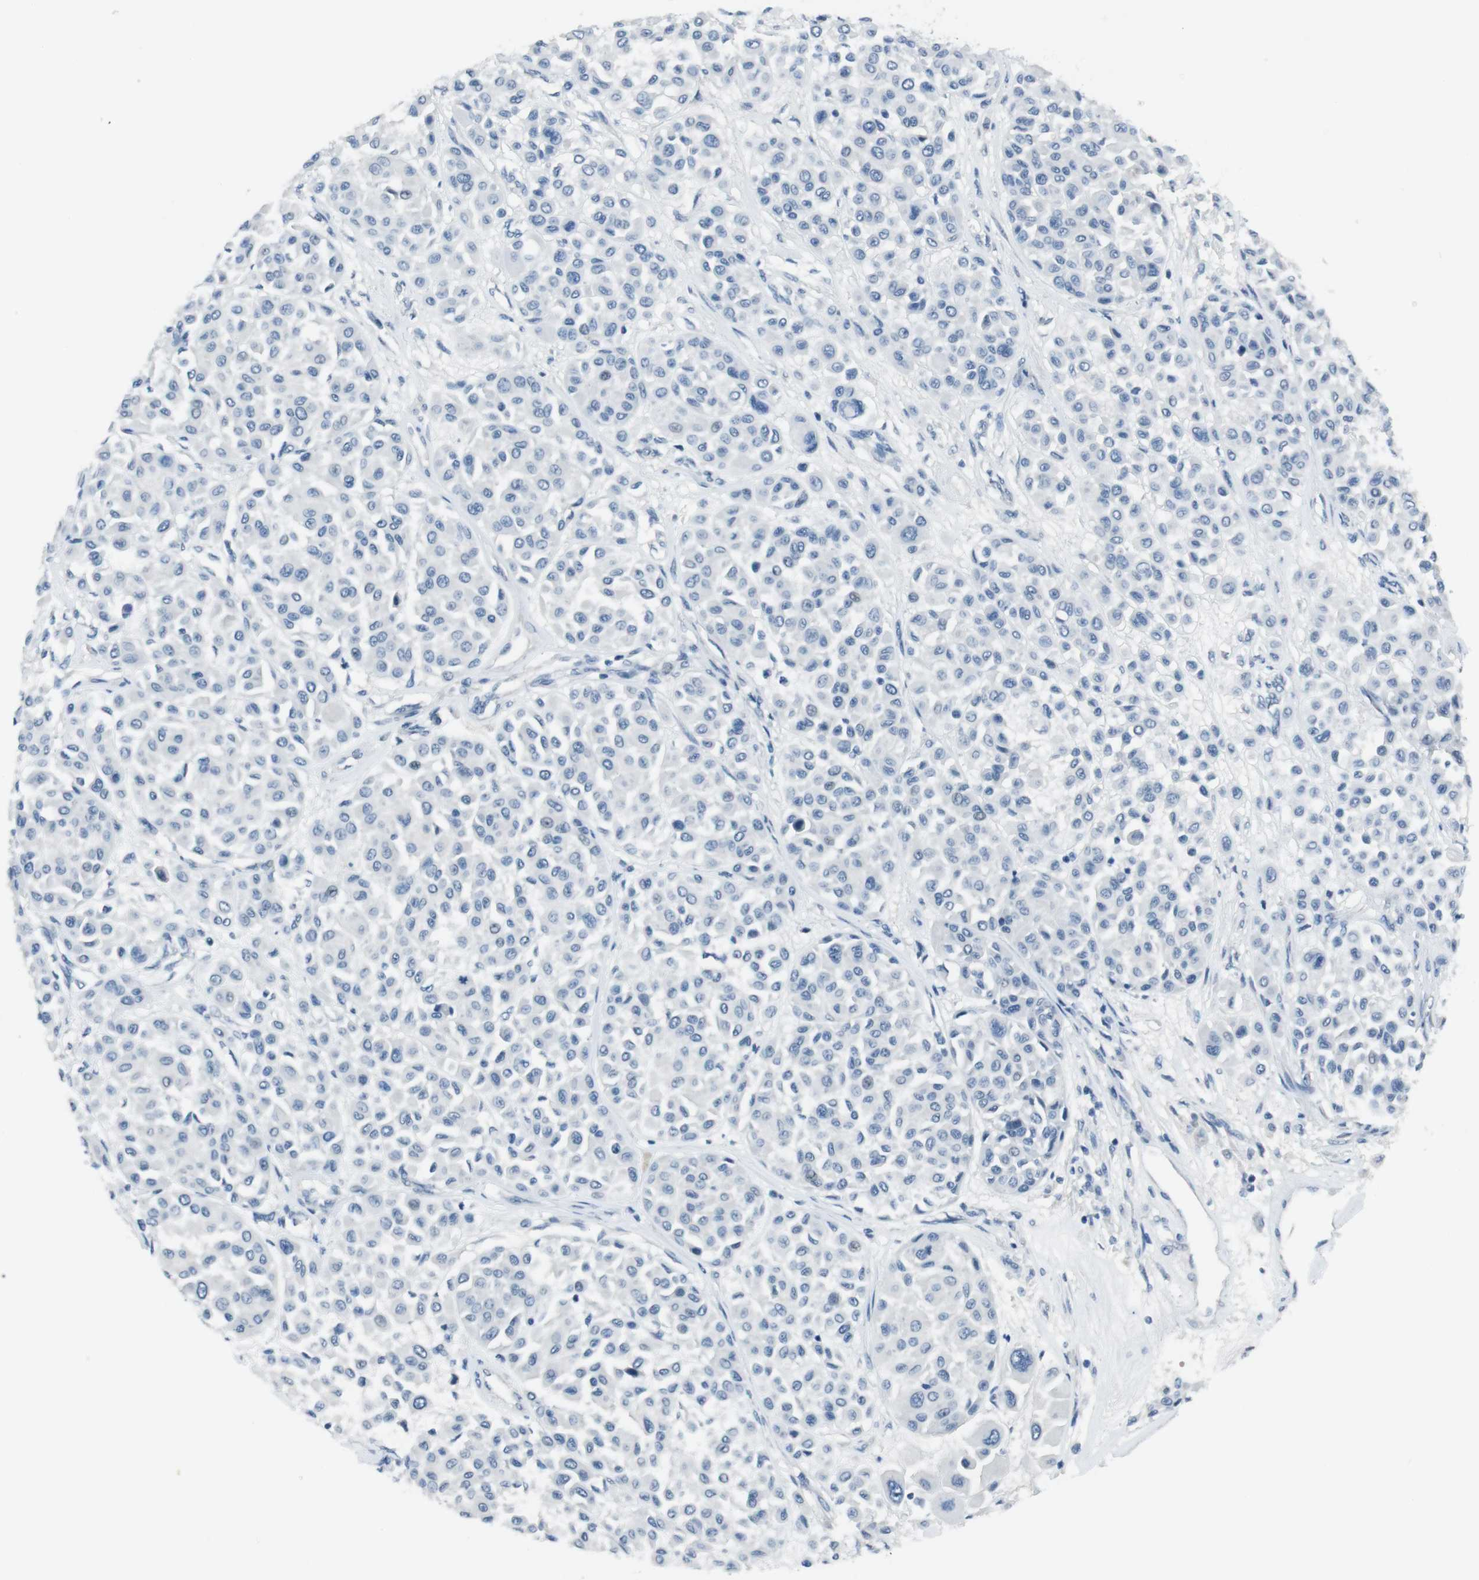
{"staining": {"intensity": "negative", "quantity": "none", "location": "none"}, "tissue": "melanoma", "cell_type": "Tumor cells", "image_type": "cancer", "snomed": [{"axis": "morphology", "description": "Malignant melanoma, Metastatic site"}, {"axis": "topography", "description": "Soft tissue"}], "caption": "Protein analysis of malignant melanoma (metastatic site) demonstrates no significant expression in tumor cells. (DAB immunohistochemistry visualized using brightfield microscopy, high magnification).", "gene": "HRH2", "patient": {"sex": "male", "age": 41}}